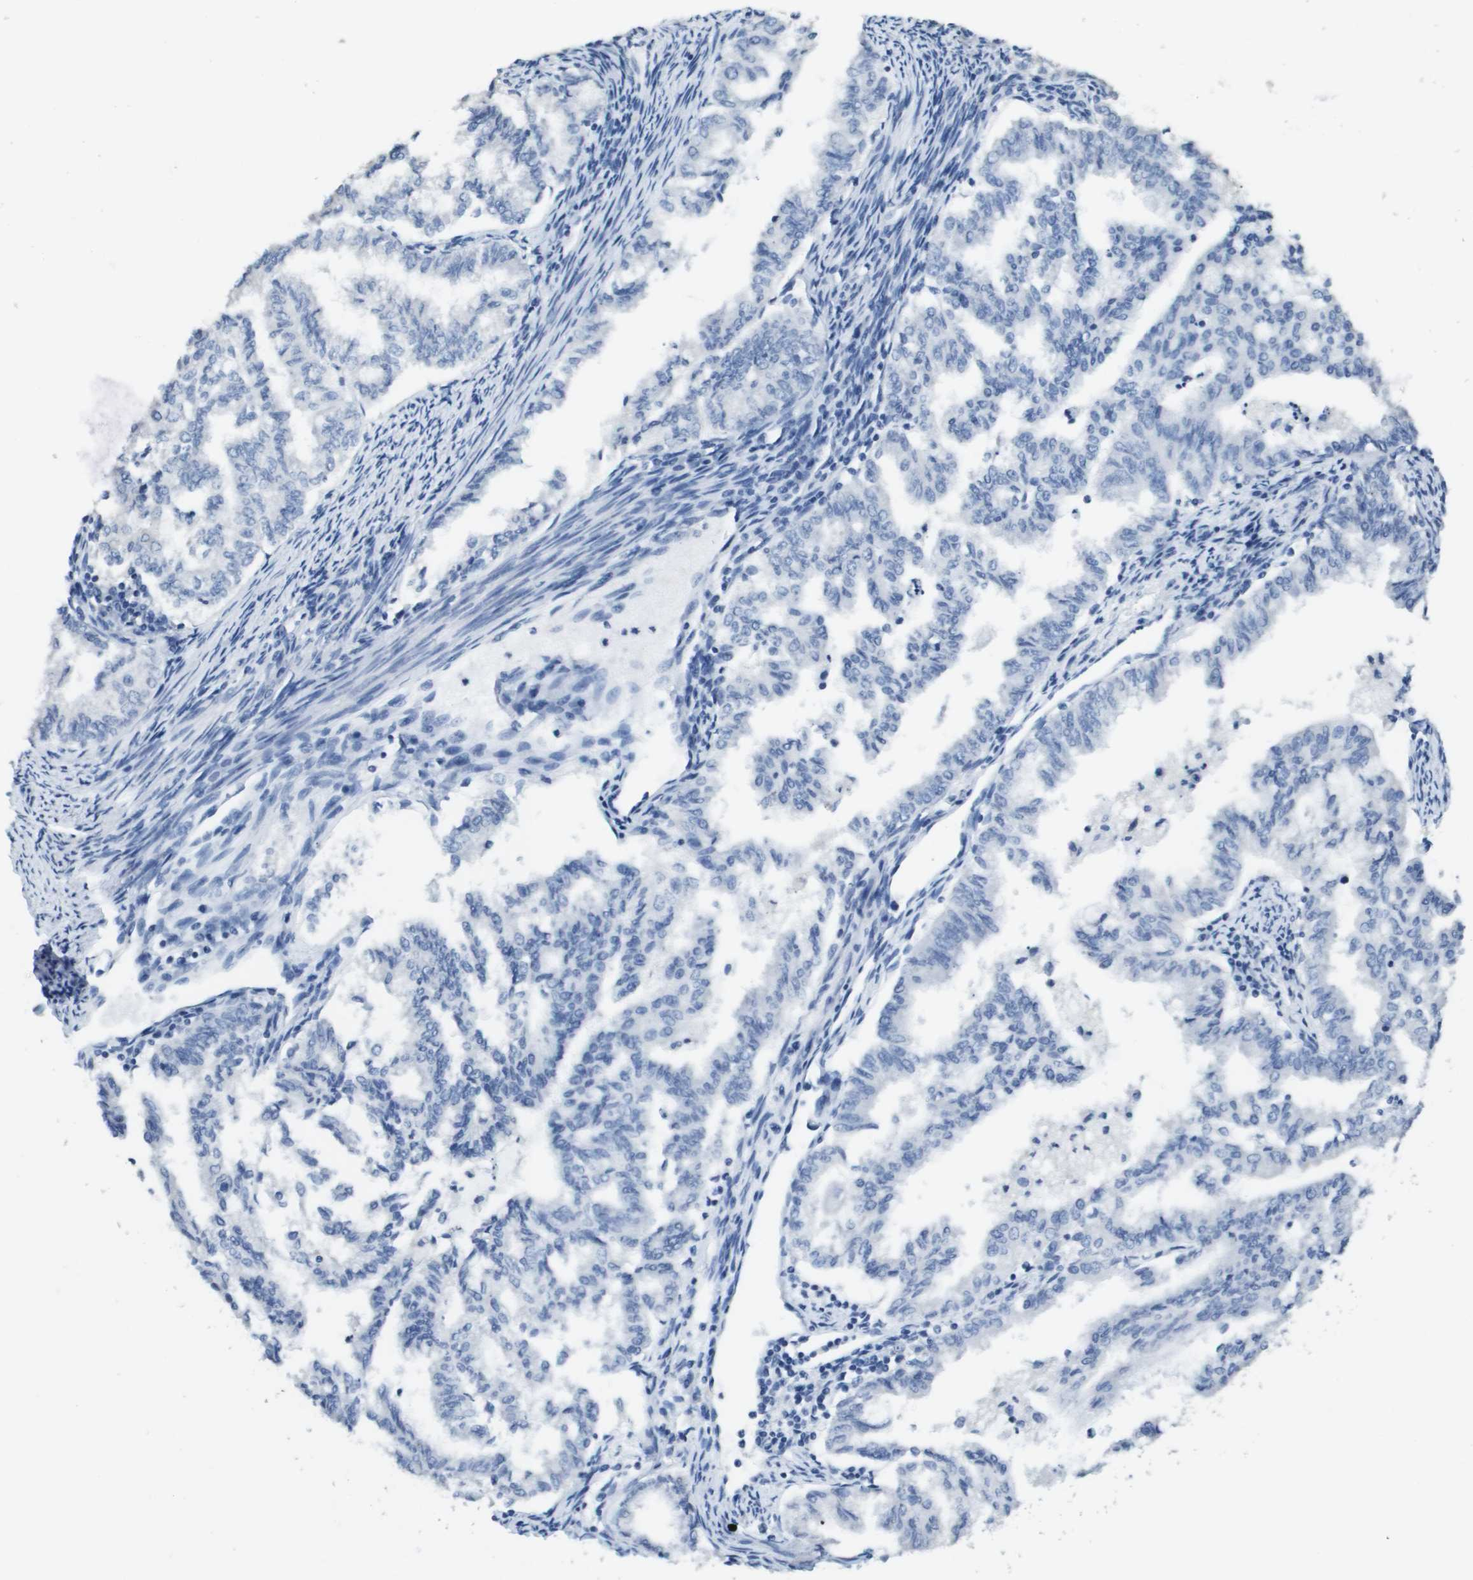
{"staining": {"intensity": "negative", "quantity": "none", "location": "none"}, "tissue": "endometrial cancer", "cell_type": "Tumor cells", "image_type": "cancer", "snomed": [{"axis": "morphology", "description": "Adenocarcinoma, NOS"}, {"axis": "topography", "description": "Endometrium"}], "caption": "High magnification brightfield microscopy of endometrial adenocarcinoma stained with DAB (brown) and counterstained with hematoxylin (blue): tumor cells show no significant staining. (Brightfield microscopy of DAB IHC at high magnification).", "gene": "MT3", "patient": {"sex": "female", "age": 79}}